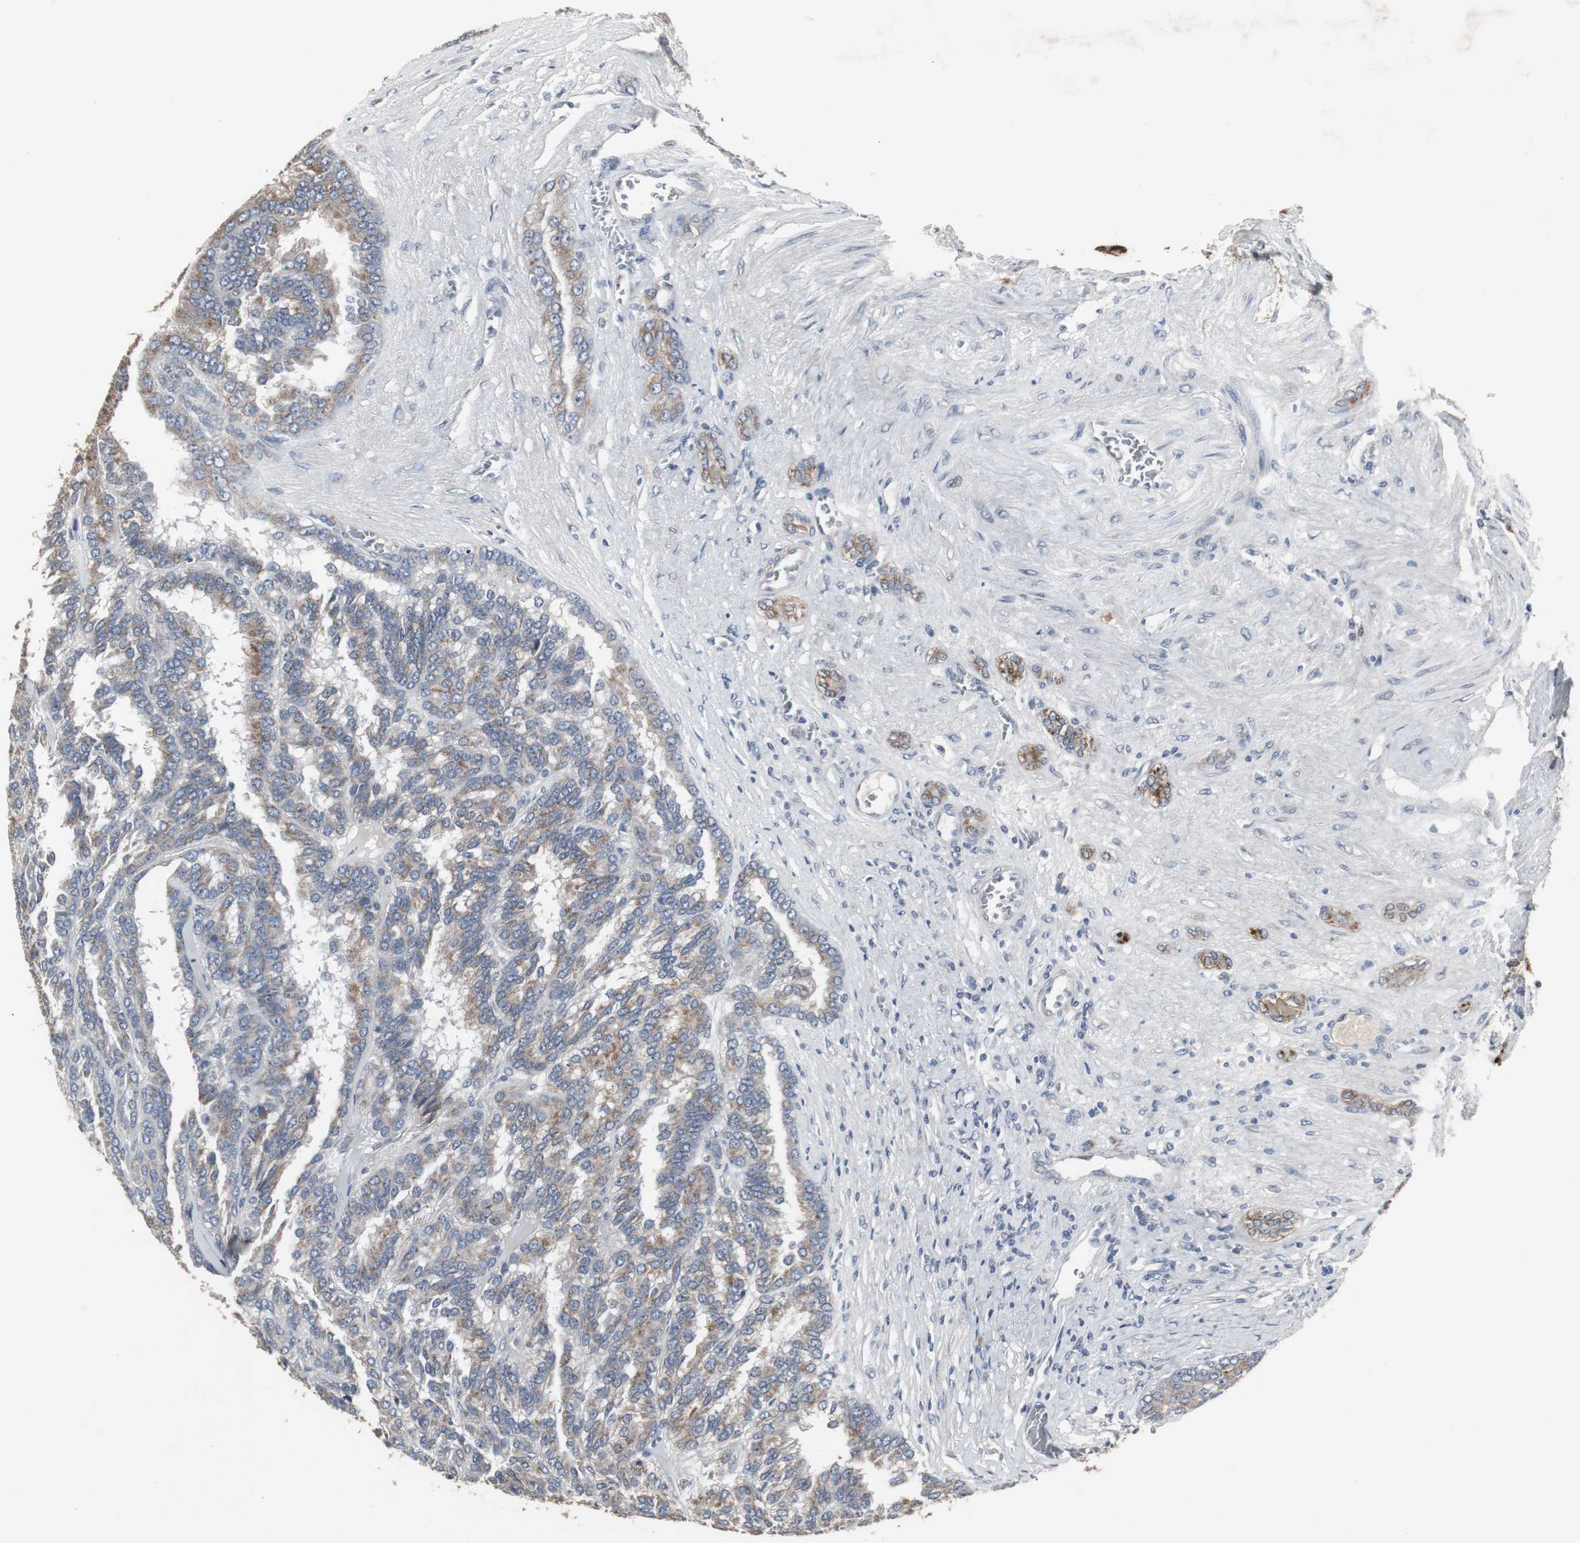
{"staining": {"intensity": "moderate", "quantity": ">75%", "location": "cytoplasmic/membranous"}, "tissue": "renal cancer", "cell_type": "Tumor cells", "image_type": "cancer", "snomed": [{"axis": "morphology", "description": "Adenocarcinoma, NOS"}, {"axis": "topography", "description": "Kidney"}], "caption": "Tumor cells exhibit medium levels of moderate cytoplasmic/membranous staining in approximately >75% of cells in human adenocarcinoma (renal).", "gene": "ACAA1", "patient": {"sex": "male", "age": 46}}